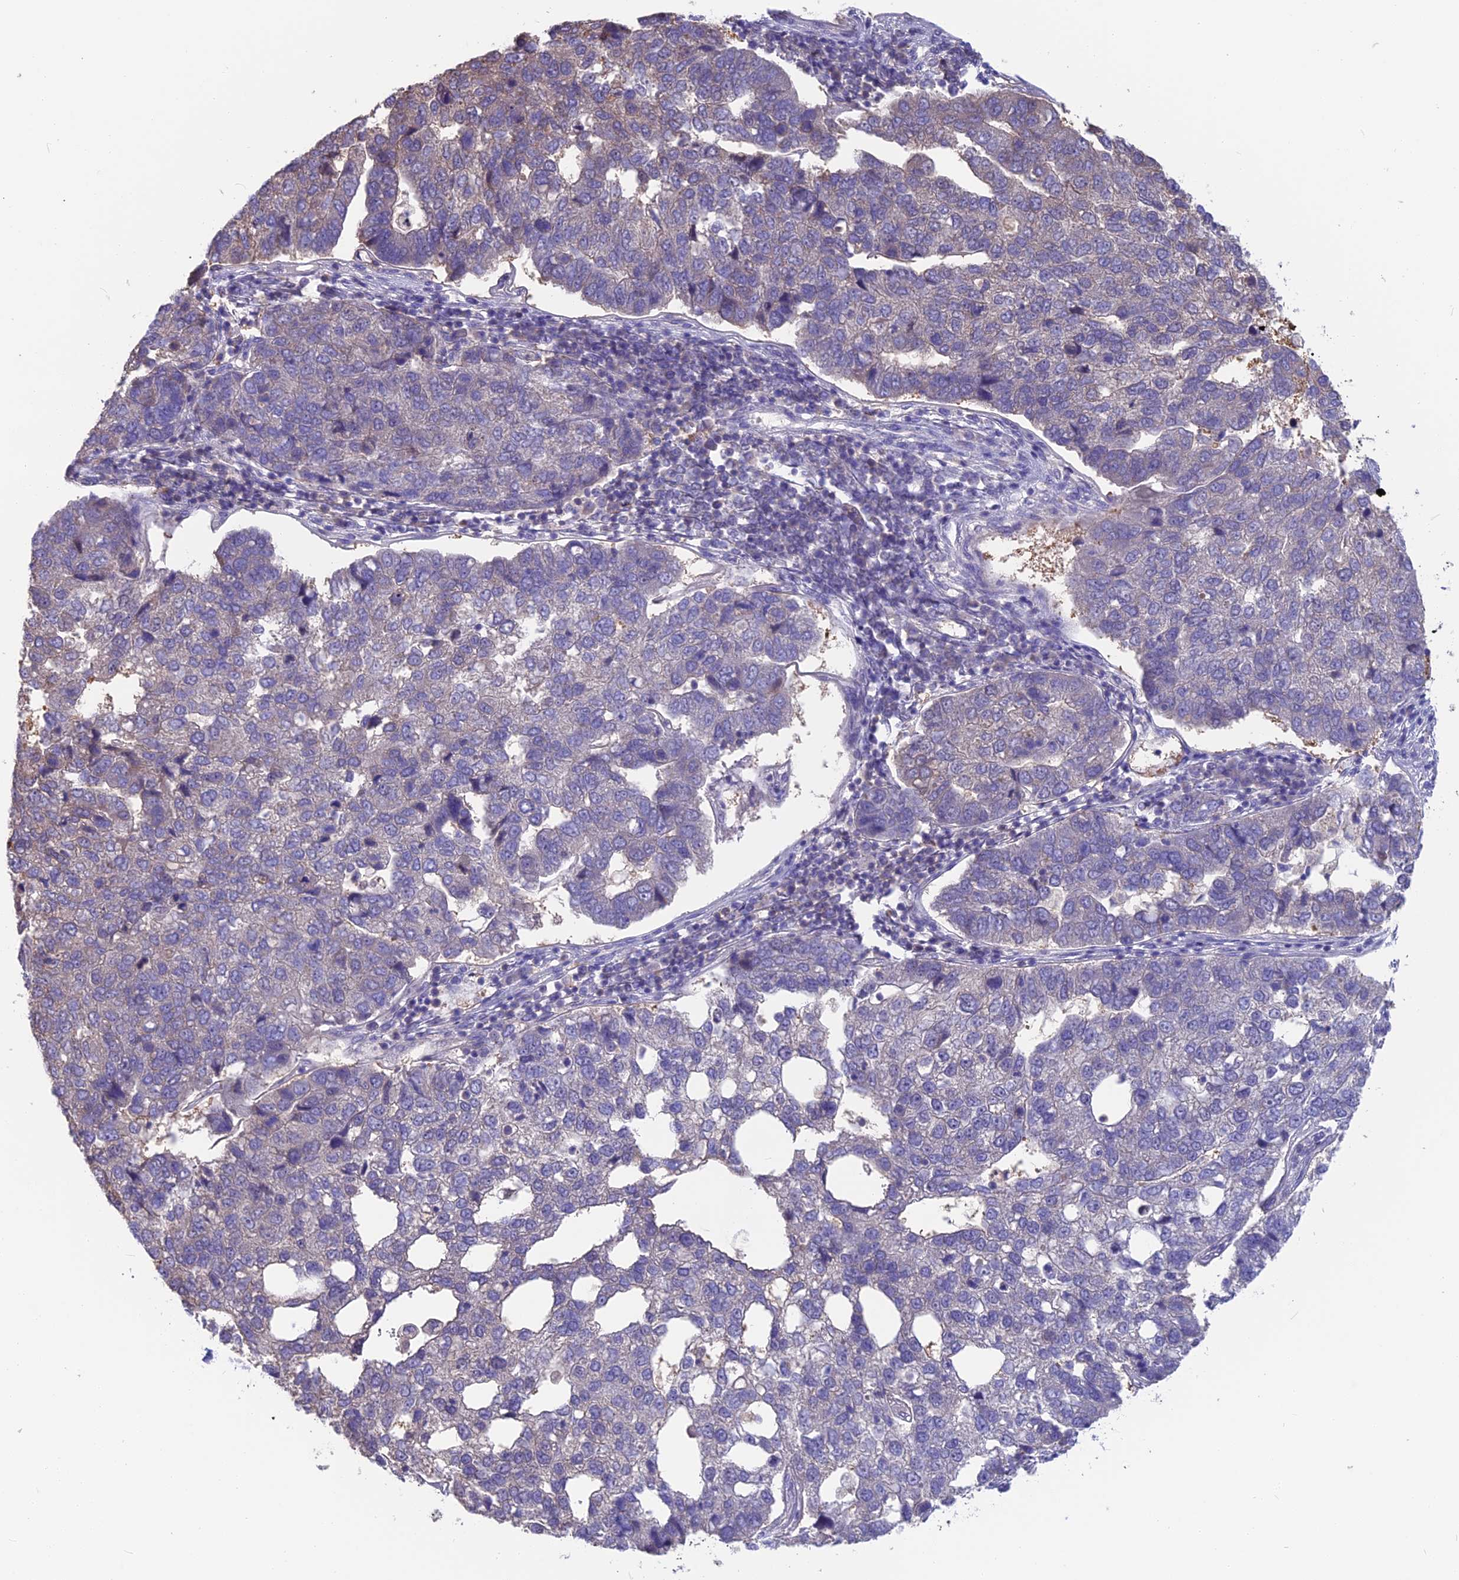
{"staining": {"intensity": "negative", "quantity": "none", "location": "none"}, "tissue": "pancreatic cancer", "cell_type": "Tumor cells", "image_type": "cancer", "snomed": [{"axis": "morphology", "description": "Adenocarcinoma, NOS"}, {"axis": "topography", "description": "Pancreas"}], "caption": "Immunohistochemical staining of human pancreatic cancer reveals no significant staining in tumor cells.", "gene": "SNAP91", "patient": {"sex": "female", "age": 61}}